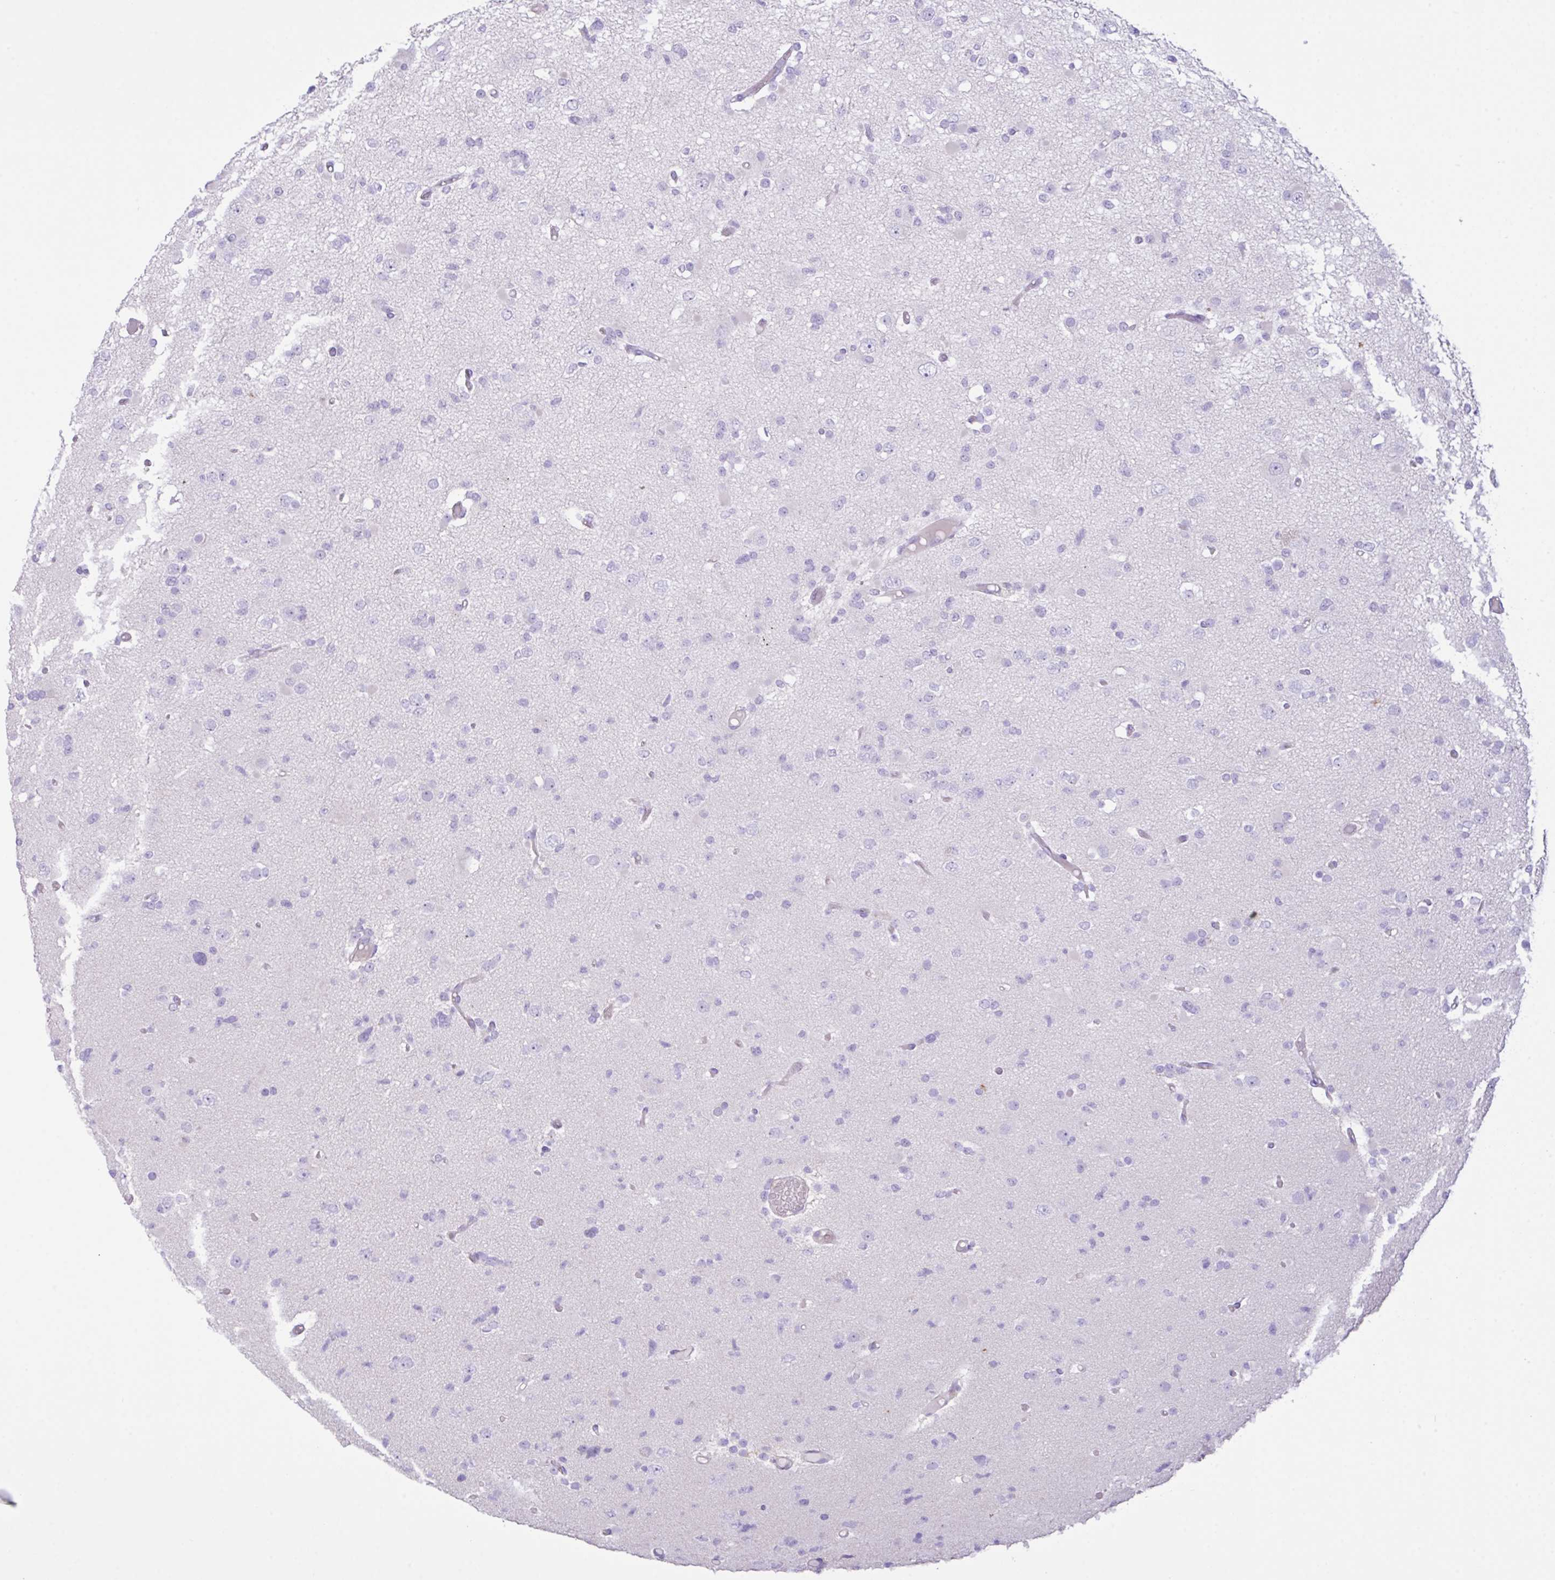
{"staining": {"intensity": "negative", "quantity": "none", "location": "none"}, "tissue": "glioma", "cell_type": "Tumor cells", "image_type": "cancer", "snomed": [{"axis": "morphology", "description": "Glioma, malignant, Low grade"}, {"axis": "topography", "description": "Brain"}], "caption": "The micrograph exhibits no significant positivity in tumor cells of malignant low-grade glioma. (DAB (3,3'-diaminobenzidine) immunohistochemistry with hematoxylin counter stain).", "gene": "CST11", "patient": {"sex": "female", "age": 22}}